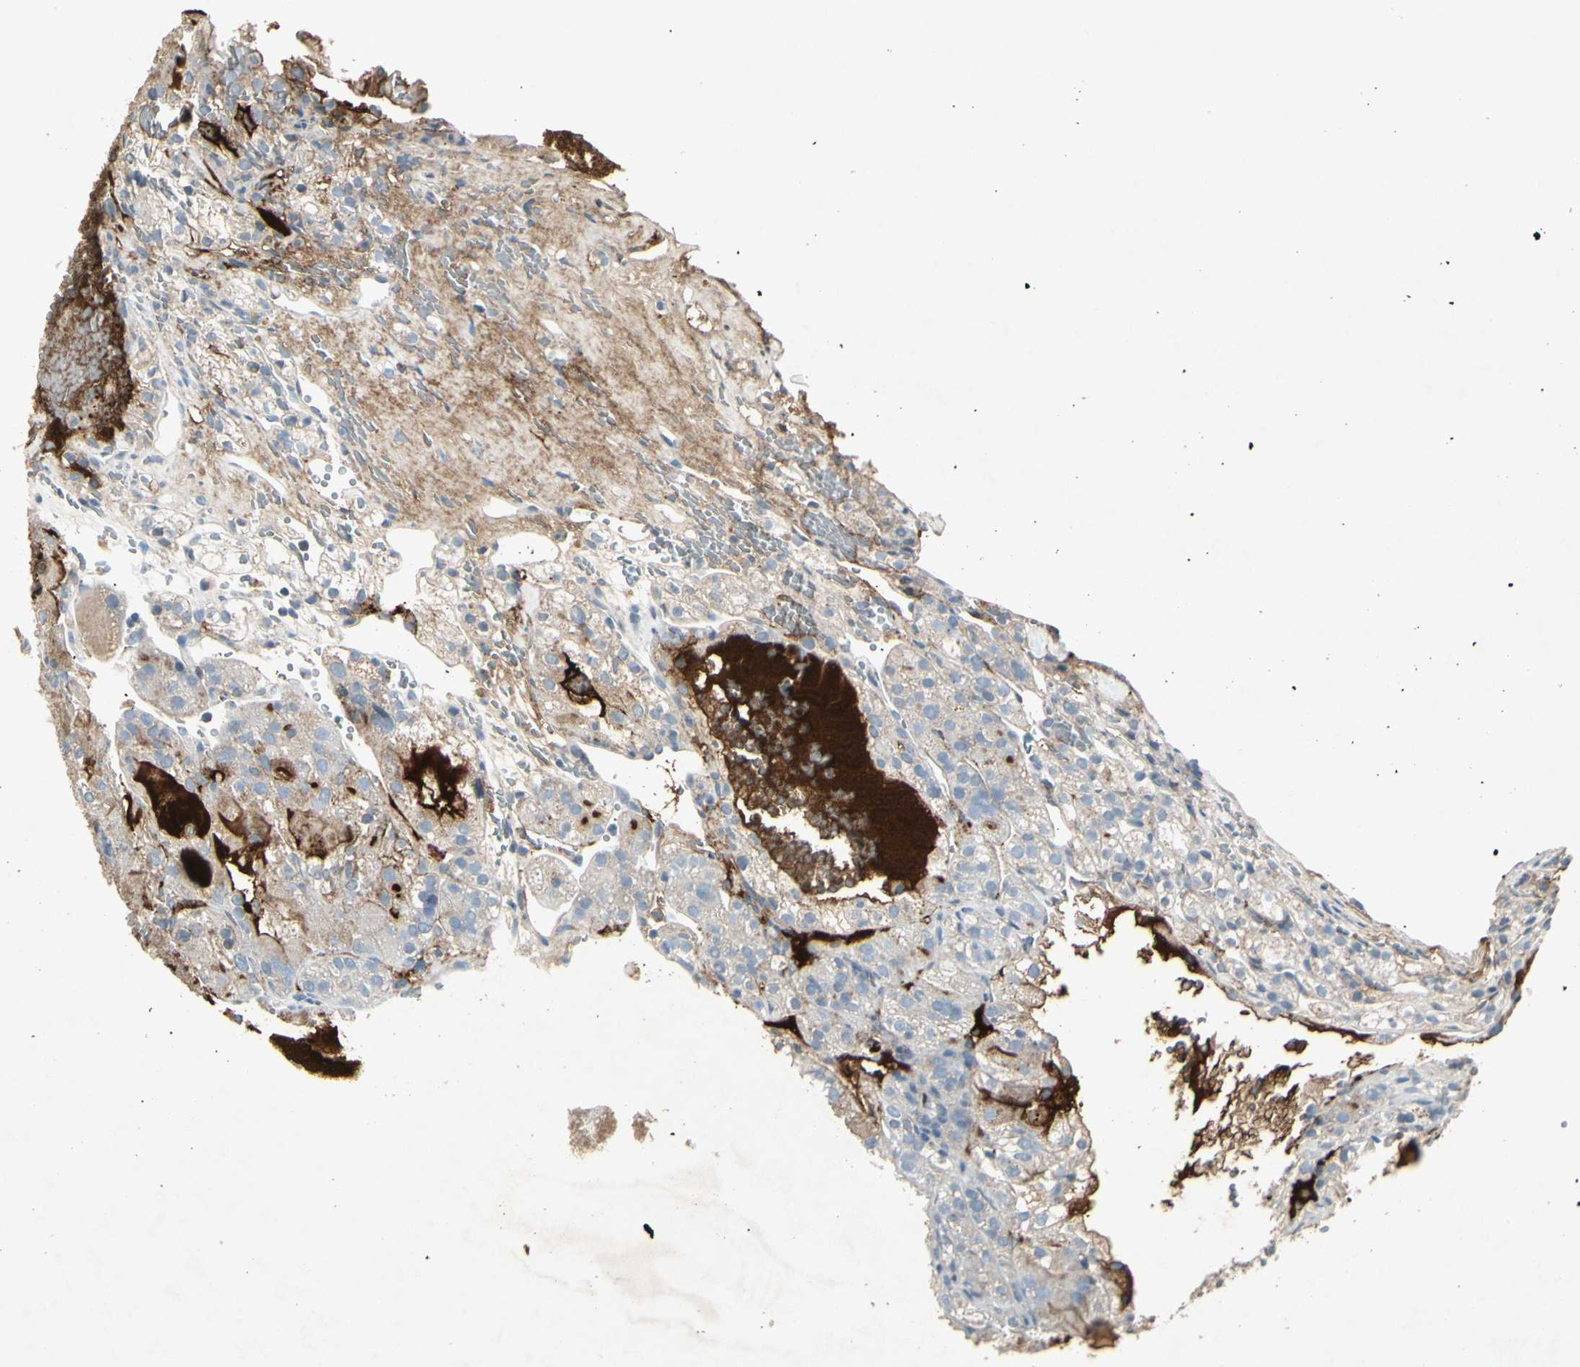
{"staining": {"intensity": "weak", "quantity": "25%-75%", "location": "cytoplasmic/membranous"}, "tissue": "renal cancer", "cell_type": "Tumor cells", "image_type": "cancer", "snomed": [{"axis": "morphology", "description": "Normal tissue, NOS"}, {"axis": "morphology", "description": "Adenocarcinoma, NOS"}, {"axis": "topography", "description": "Kidney"}], "caption": "Tumor cells show low levels of weak cytoplasmic/membranous expression in approximately 25%-75% of cells in adenocarcinoma (renal).", "gene": "IGHM", "patient": {"sex": "male", "age": 61}}